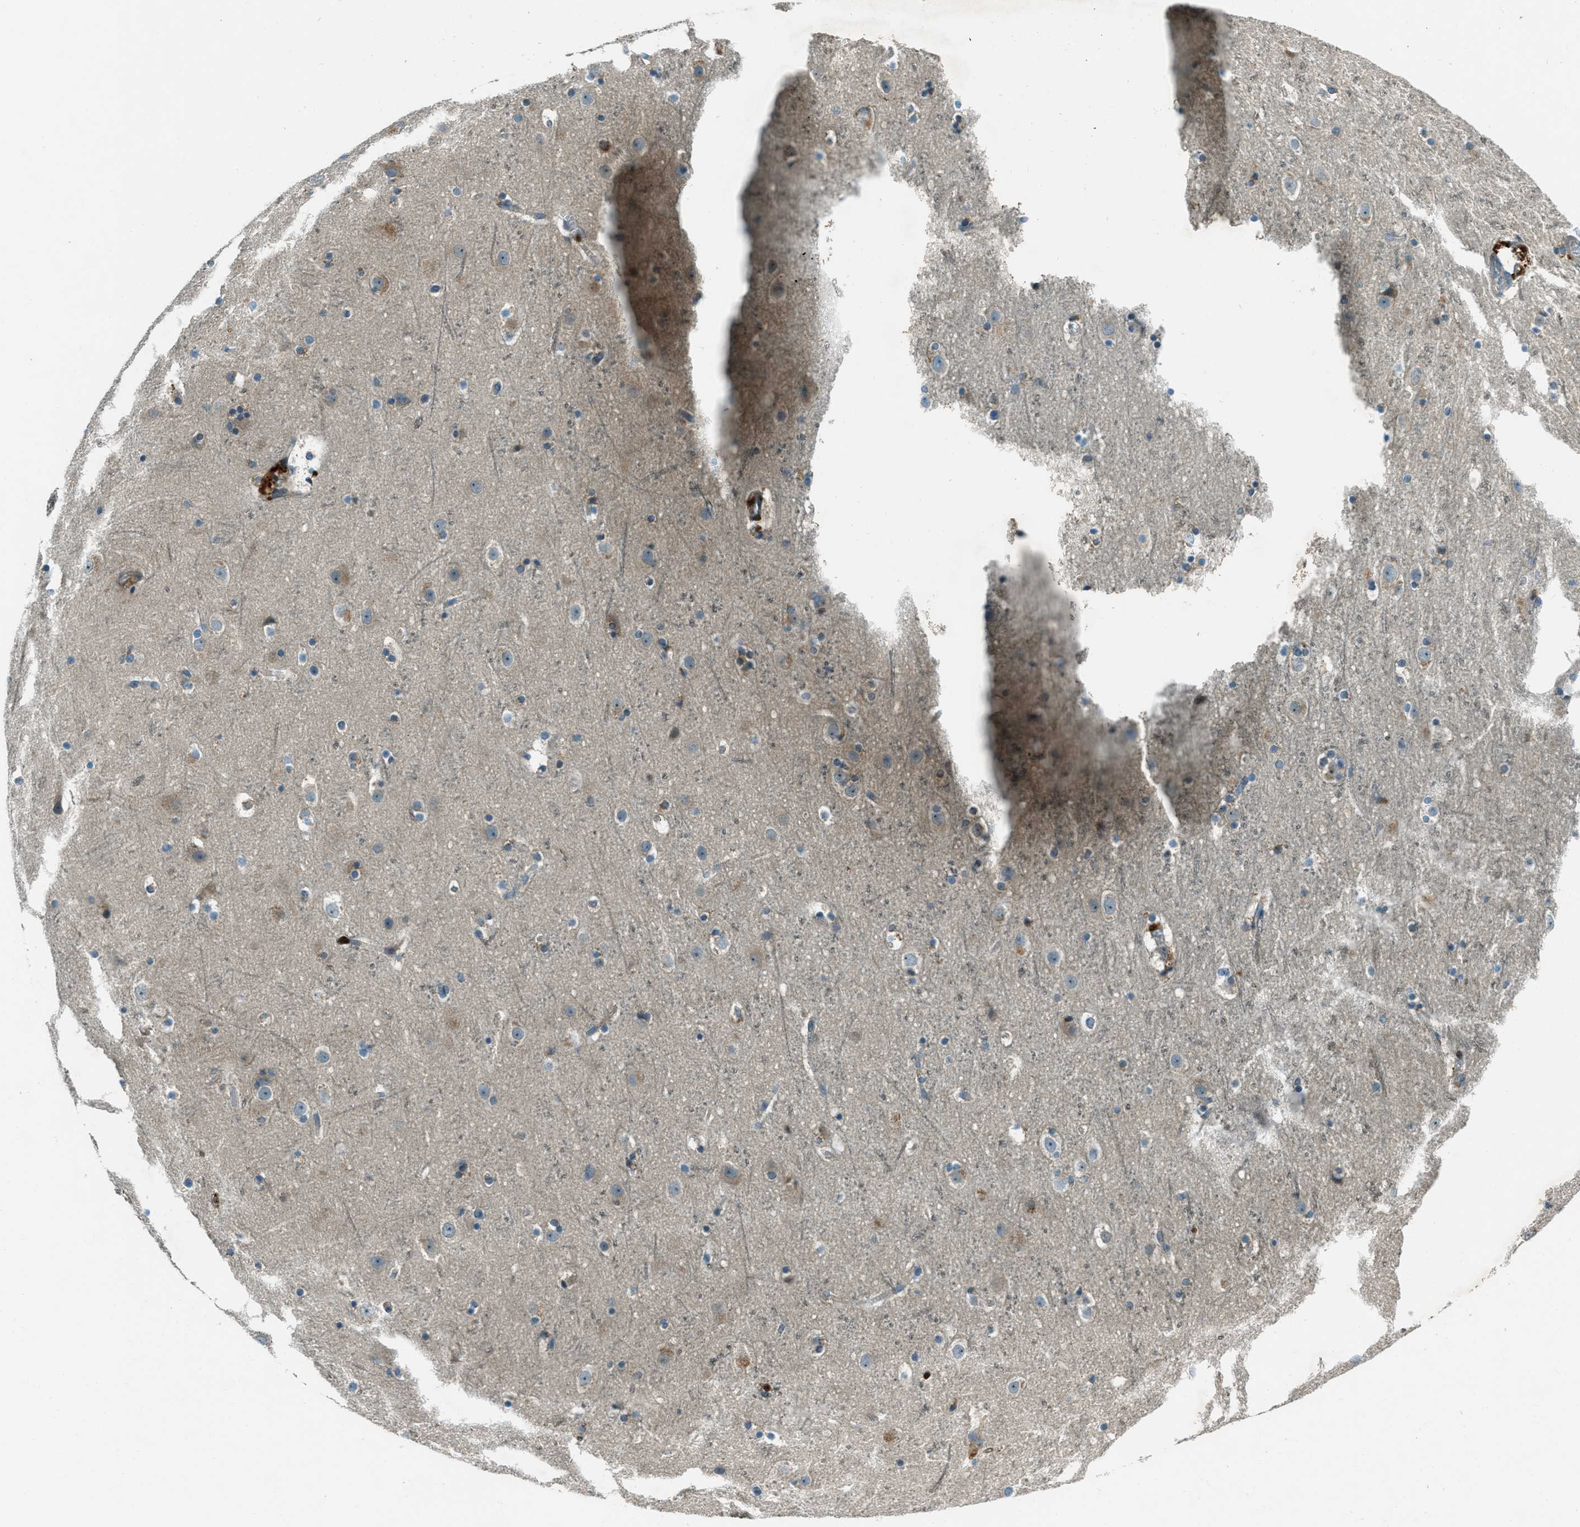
{"staining": {"intensity": "negative", "quantity": "none", "location": "none"}, "tissue": "cerebral cortex", "cell_type": "Endothelial cells", "image_type": "normal", "snomed": [{"axis": "morphology", "description": "Normal tissue, NOS"}, {"axis": "topography", "description": "Cerebral cortex"}], "caption": "IHC histopathology image of unremarkable cerebral cortex stained for a protein (brown), which reveals no staining in endothelial cells.", "gene": "FAR1", "patient": {"sex": "male", "age": 45}}